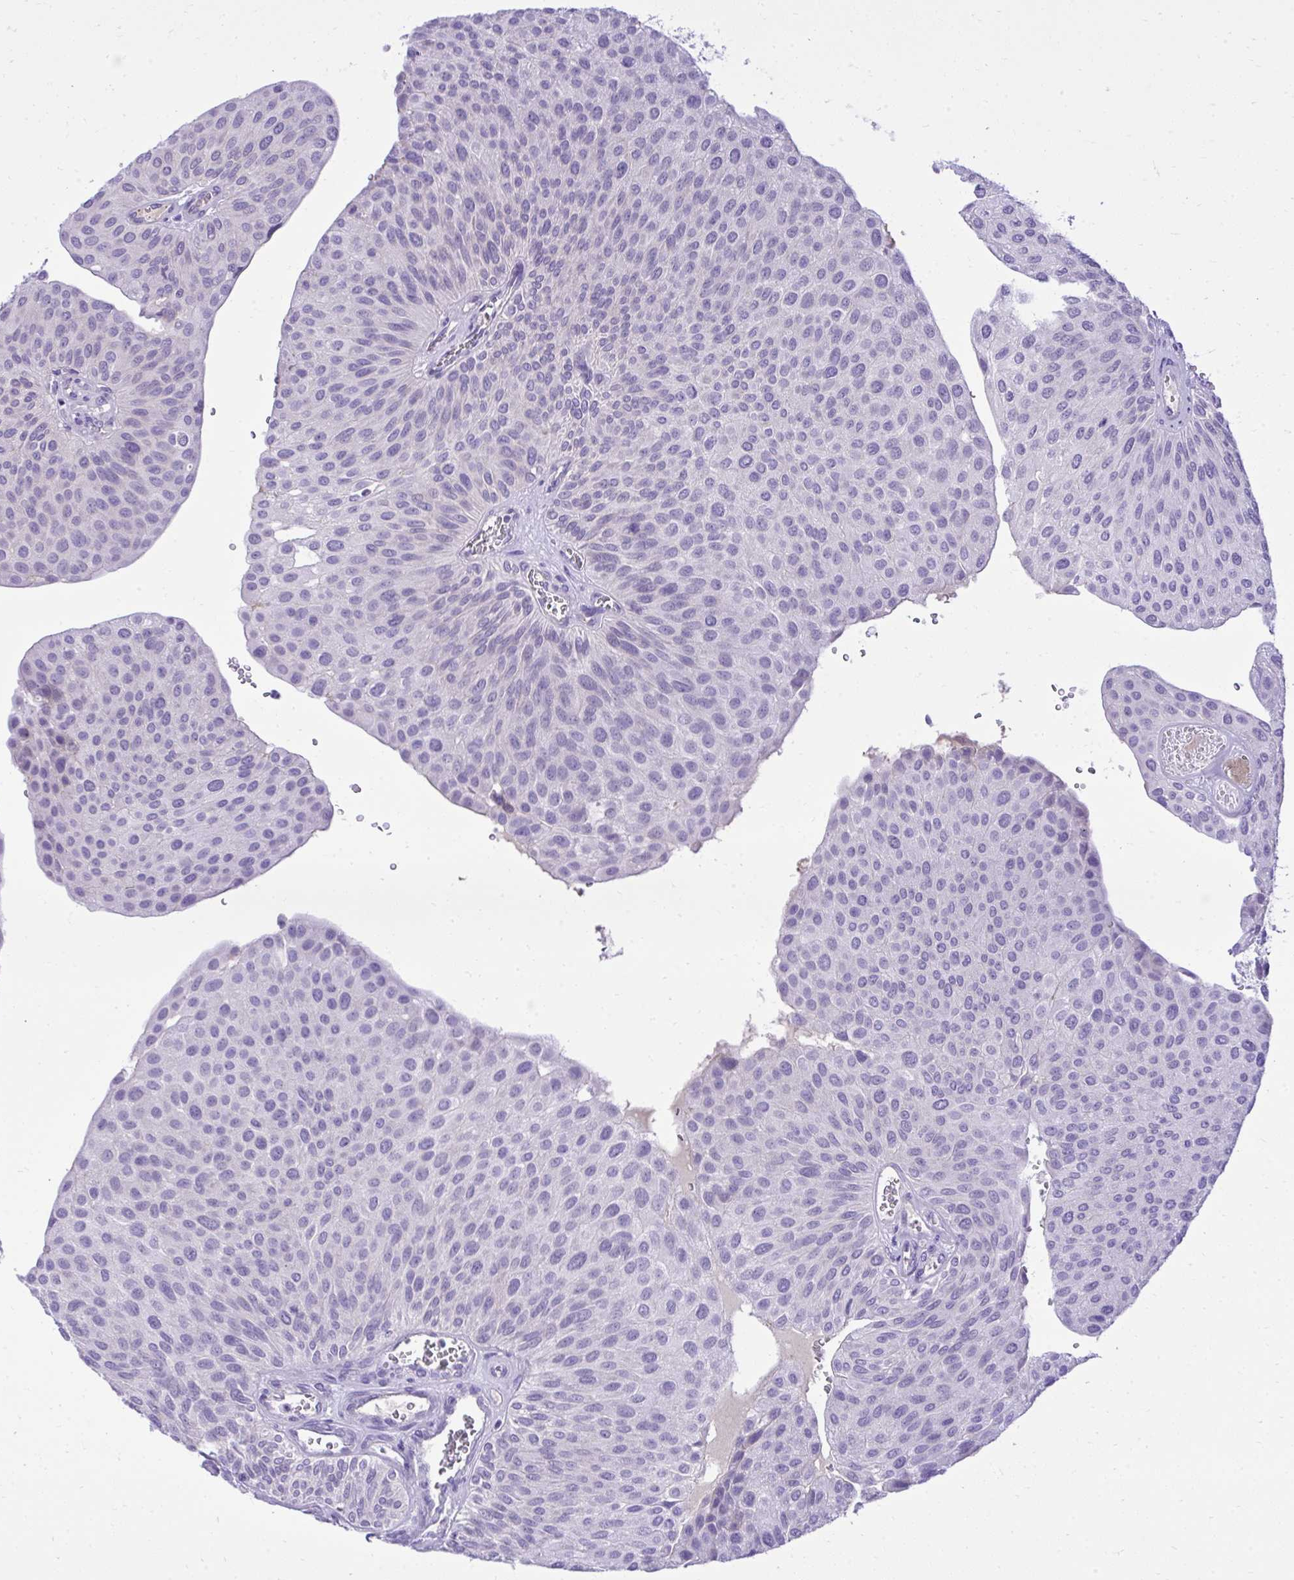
{"staining": {"intensity": "negative", "quantity": "none", "location": "none"}, "tissue": "urothelial cancer", "cell_type": "Tumor cells", "image_type": "cancer", "snomed": [{"axis": "morphology", "description": "Urothelial carcinoma, NOS"}, {"axis": "topography", "description": "Urinary bladder"}], "caption": "A micrograph of transitional cell carcinoma stained for a protein exhibits no brown staining in tumor cells.", "gene": "ST6GALNAC3", "patient": {"sex": "male", "age": 67}}